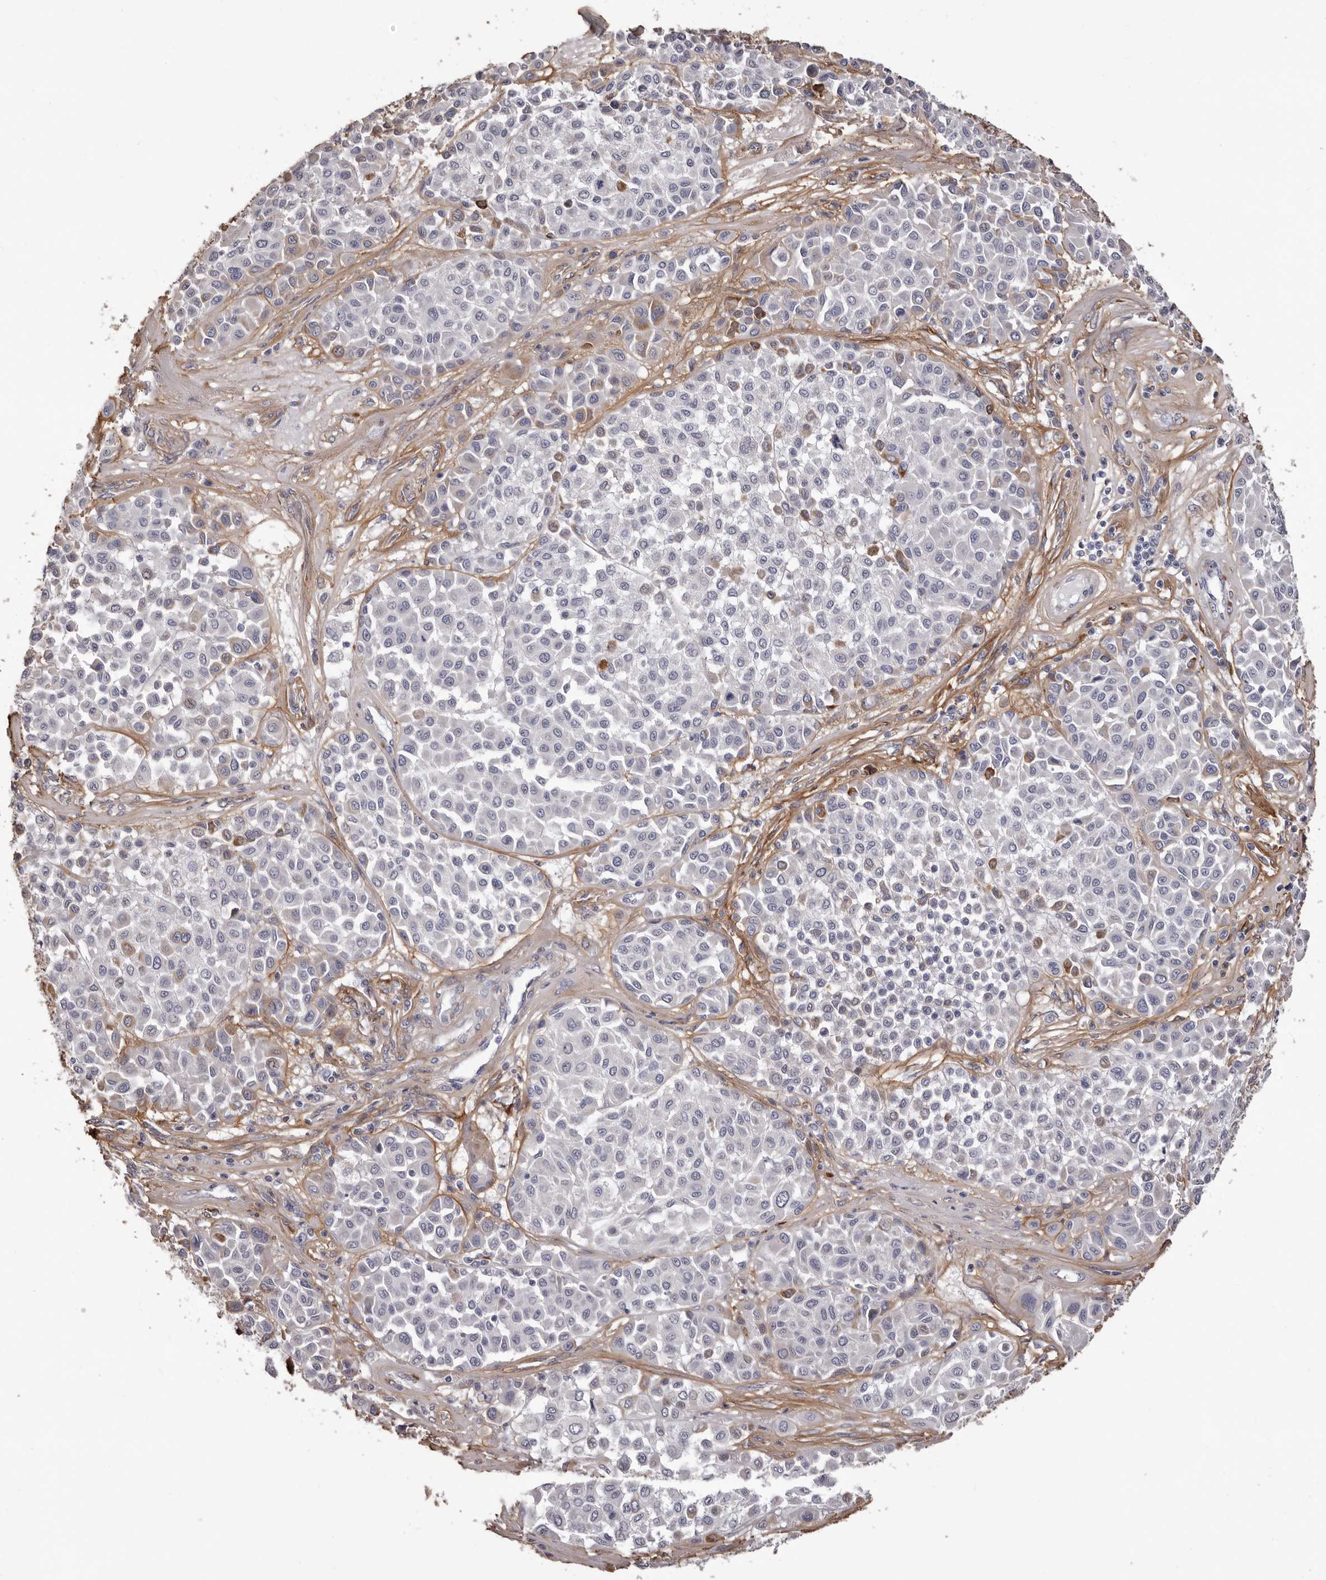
{"staining": {"intensity": "negative", "quantity": "none", "location": "none"}, "tissue": "melanoma", "cell_type": "Tumor cells", "image_type": "cancer", "snomed": [{"axis": "morphology", "description": "Malignant melanoma, Metastatic site"}, {"axis": "topography", "description": "Soft tissue"}], "caption": "The micrograph displays no significant positivity in tumor cells of malignant melanoma (metastatic site).", "gene": "COL6A1", "patient": {"sex": "male", "age": 41}}